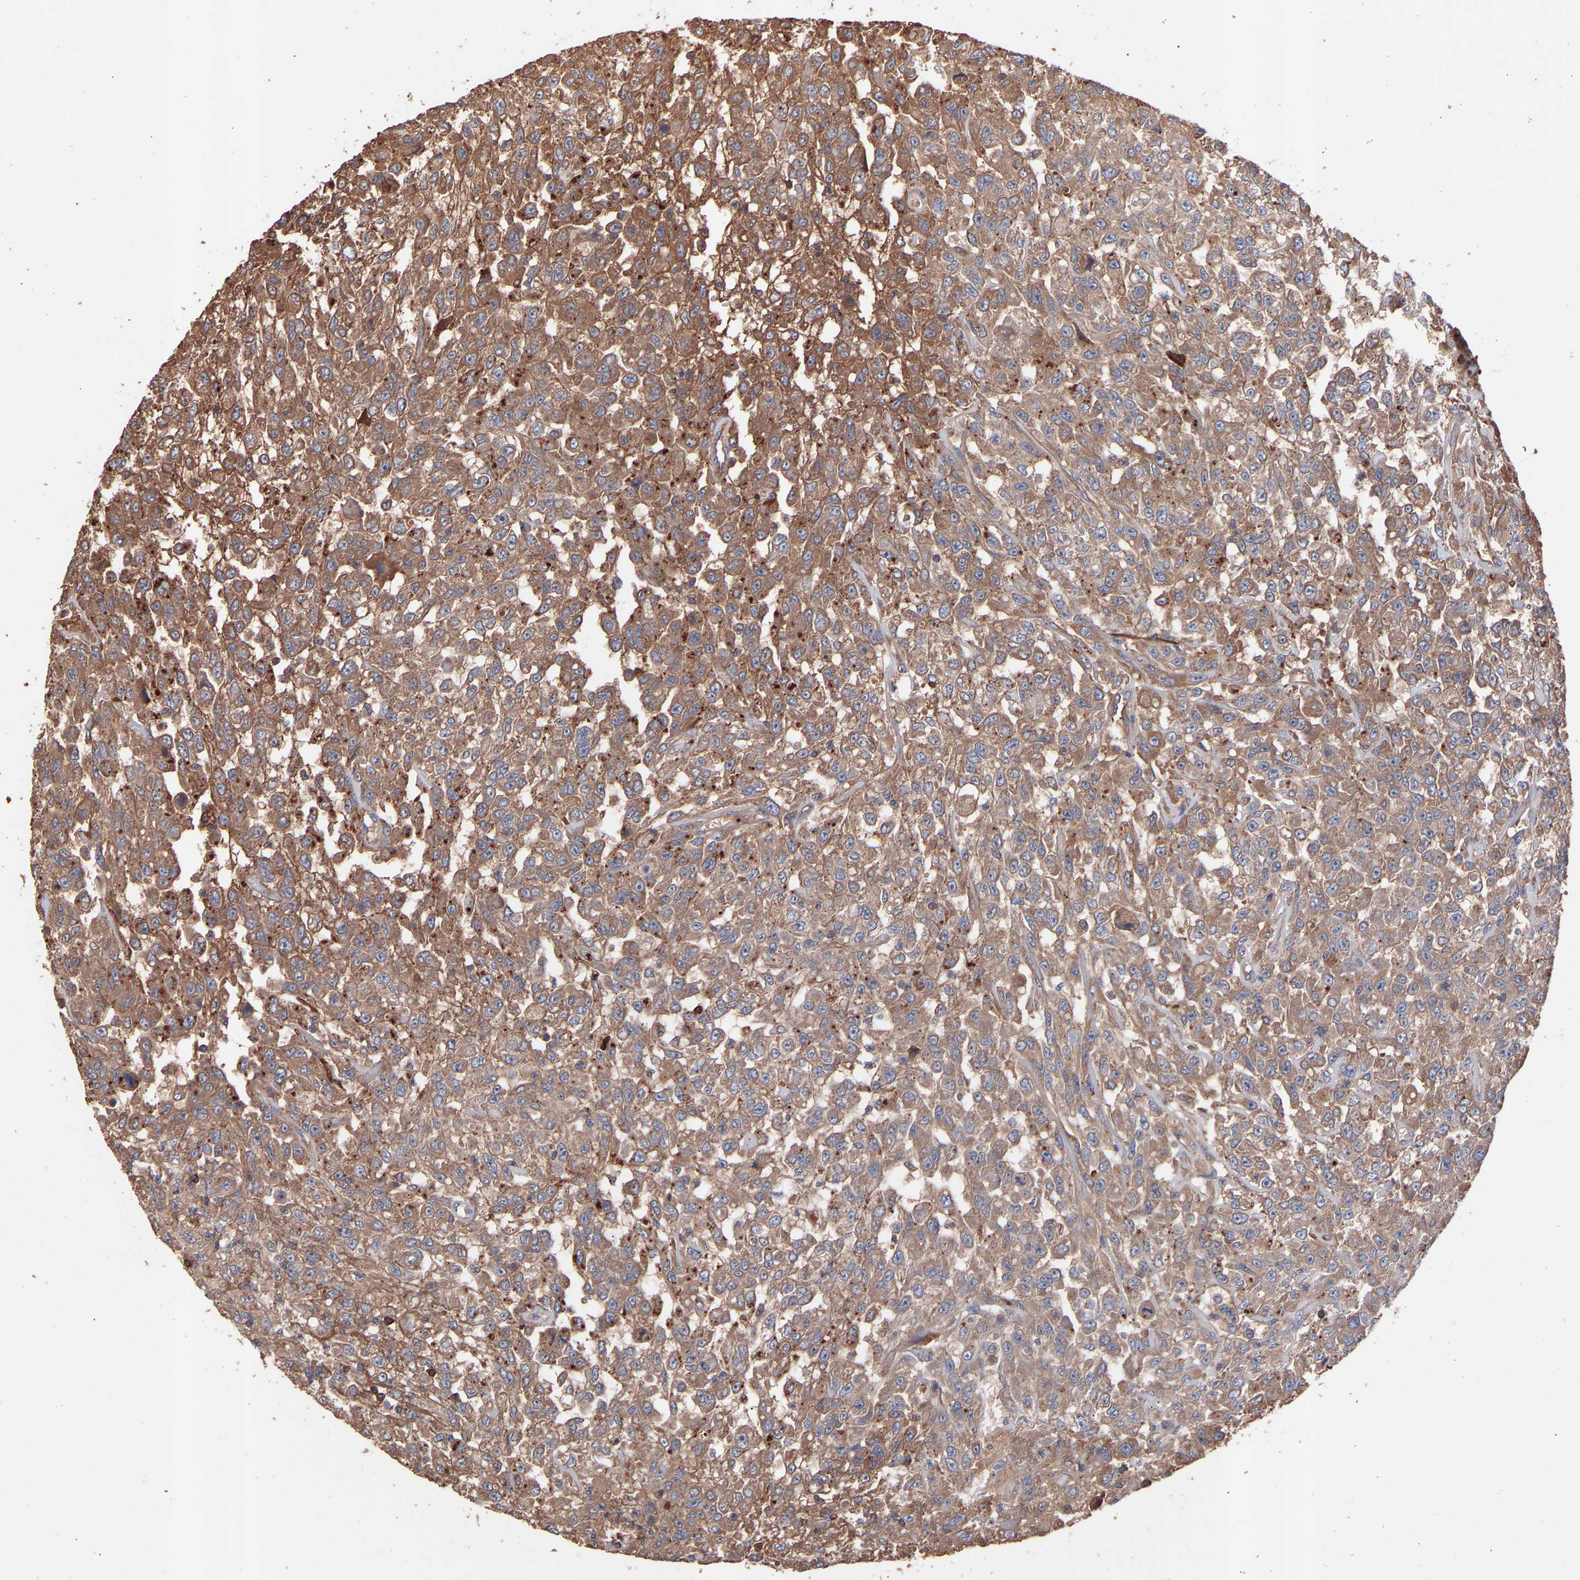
{"staining": {"intensity": "moderate", "quantity": ">75%", "location": "cytoplasmic/membranous"}, "tissue": "urothelial cancer", "cell_type": "Tumor cells", "image_type": "cancer", "snomed": [{"axis": "morphology", "description": "Urothelial carcinoma, High grade"}, {"axis": "topography", "description": "Urinary bladder"}], "caption": "Protein positivity by immunohistochemistry reveals moderate cytoplasmic/membranous expression in about >75% of tumor cells in urothelial carcinoma (high-grade).", "gene": "TMEM268", "patient": {"sex": "male", "age": 46}}